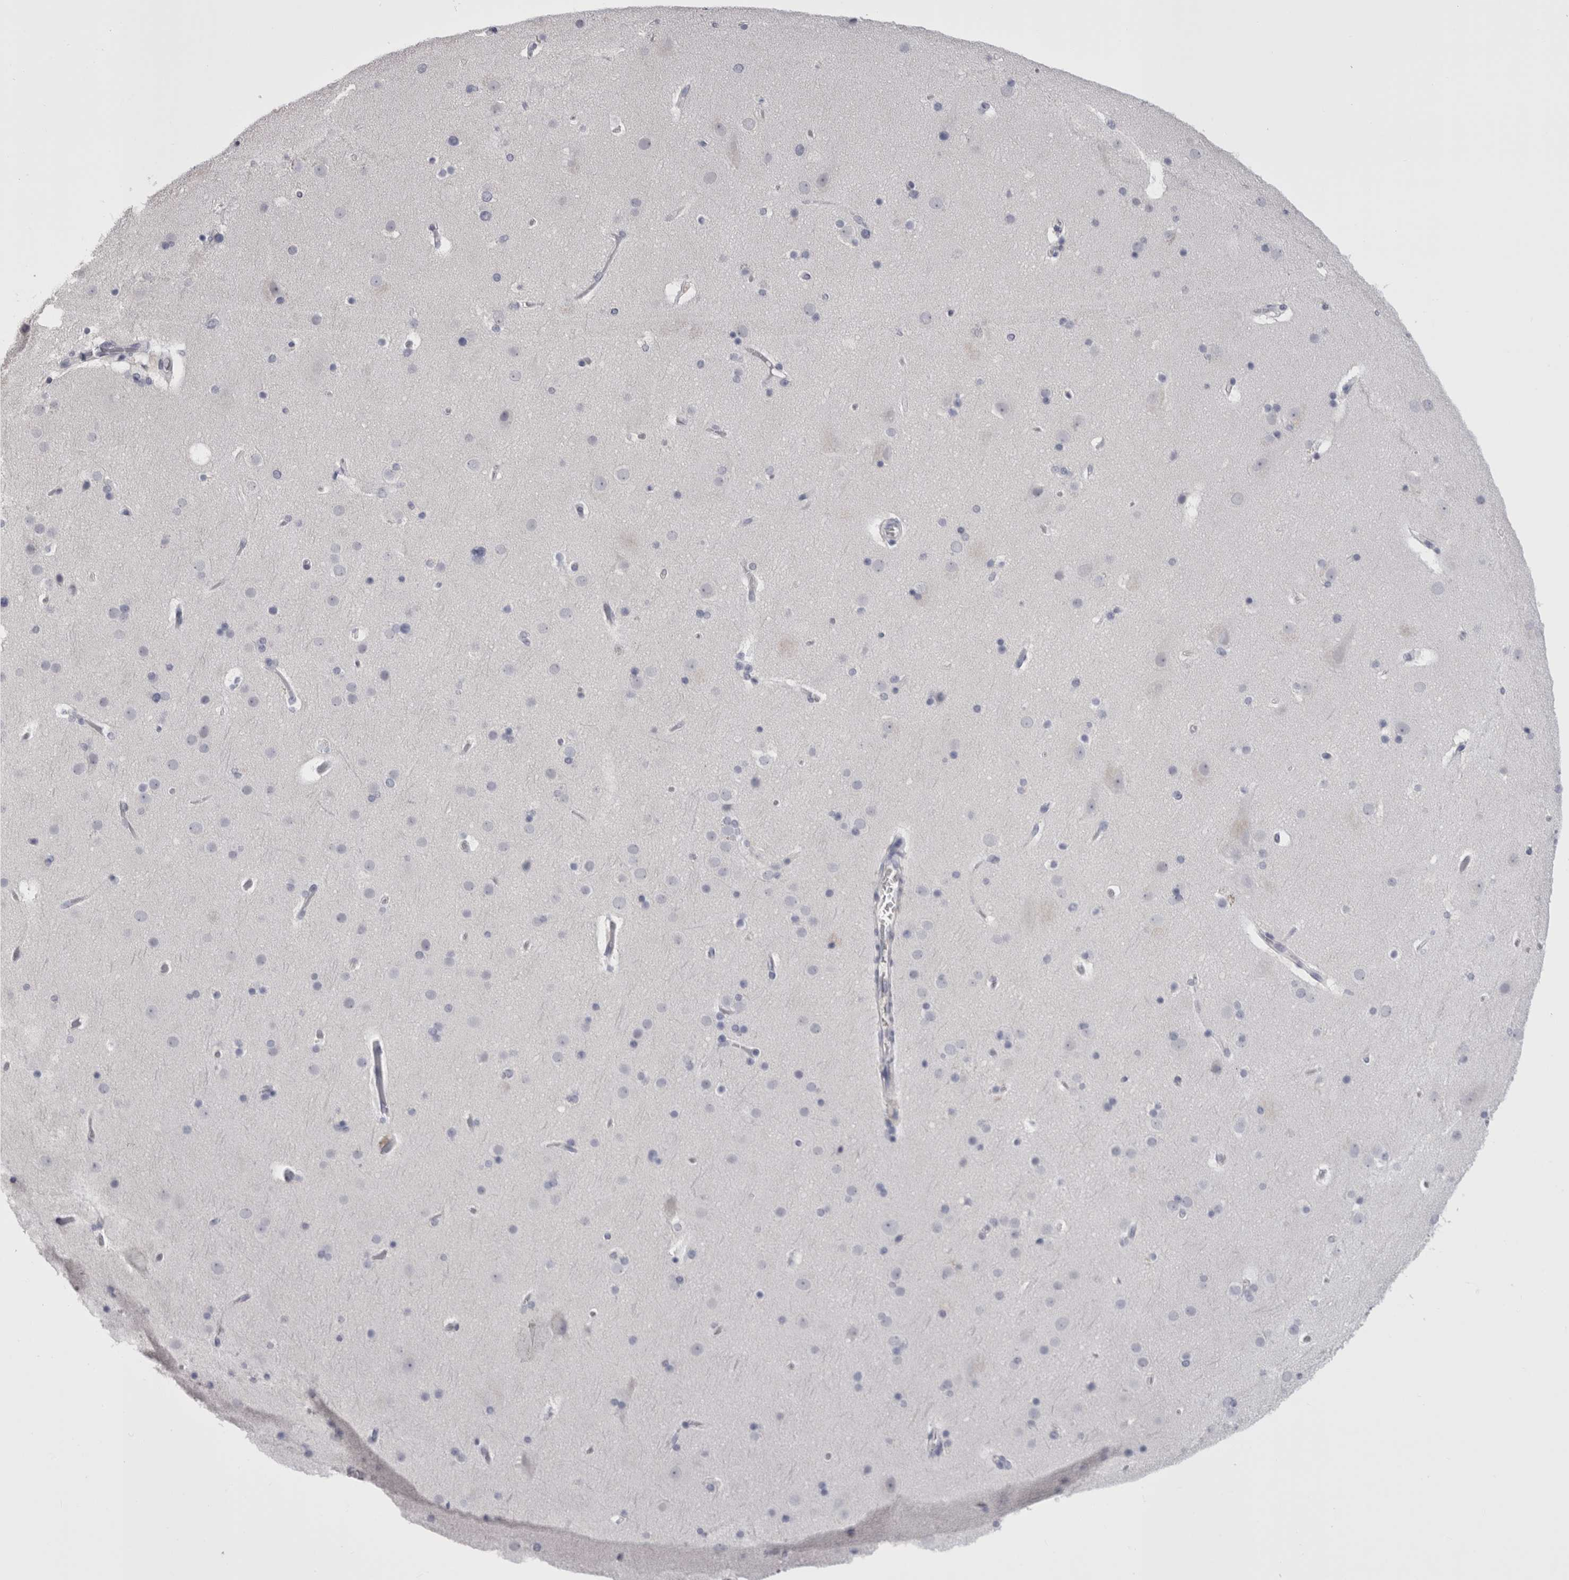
{"staining": {"intensity": "negative", "quantity": "none", "location": "none"}, "tissue": "cerebral cortex", "cell_type": "Endothelial cells", "image_type": "normal", "snomed": [{"axis": "morphology", "description": "Normal tissue, NOS"}, {"axis": "topography", "description": "Cerebral cortex"}], "caption": "DAB (3,3'-diaminobenzidine) immunohistochemical staining of normal cerebral cortex shows no significant positivity in endothelial cells.", "gene": "CDHR5", "patient": {"sex": "male", "age": 57}}